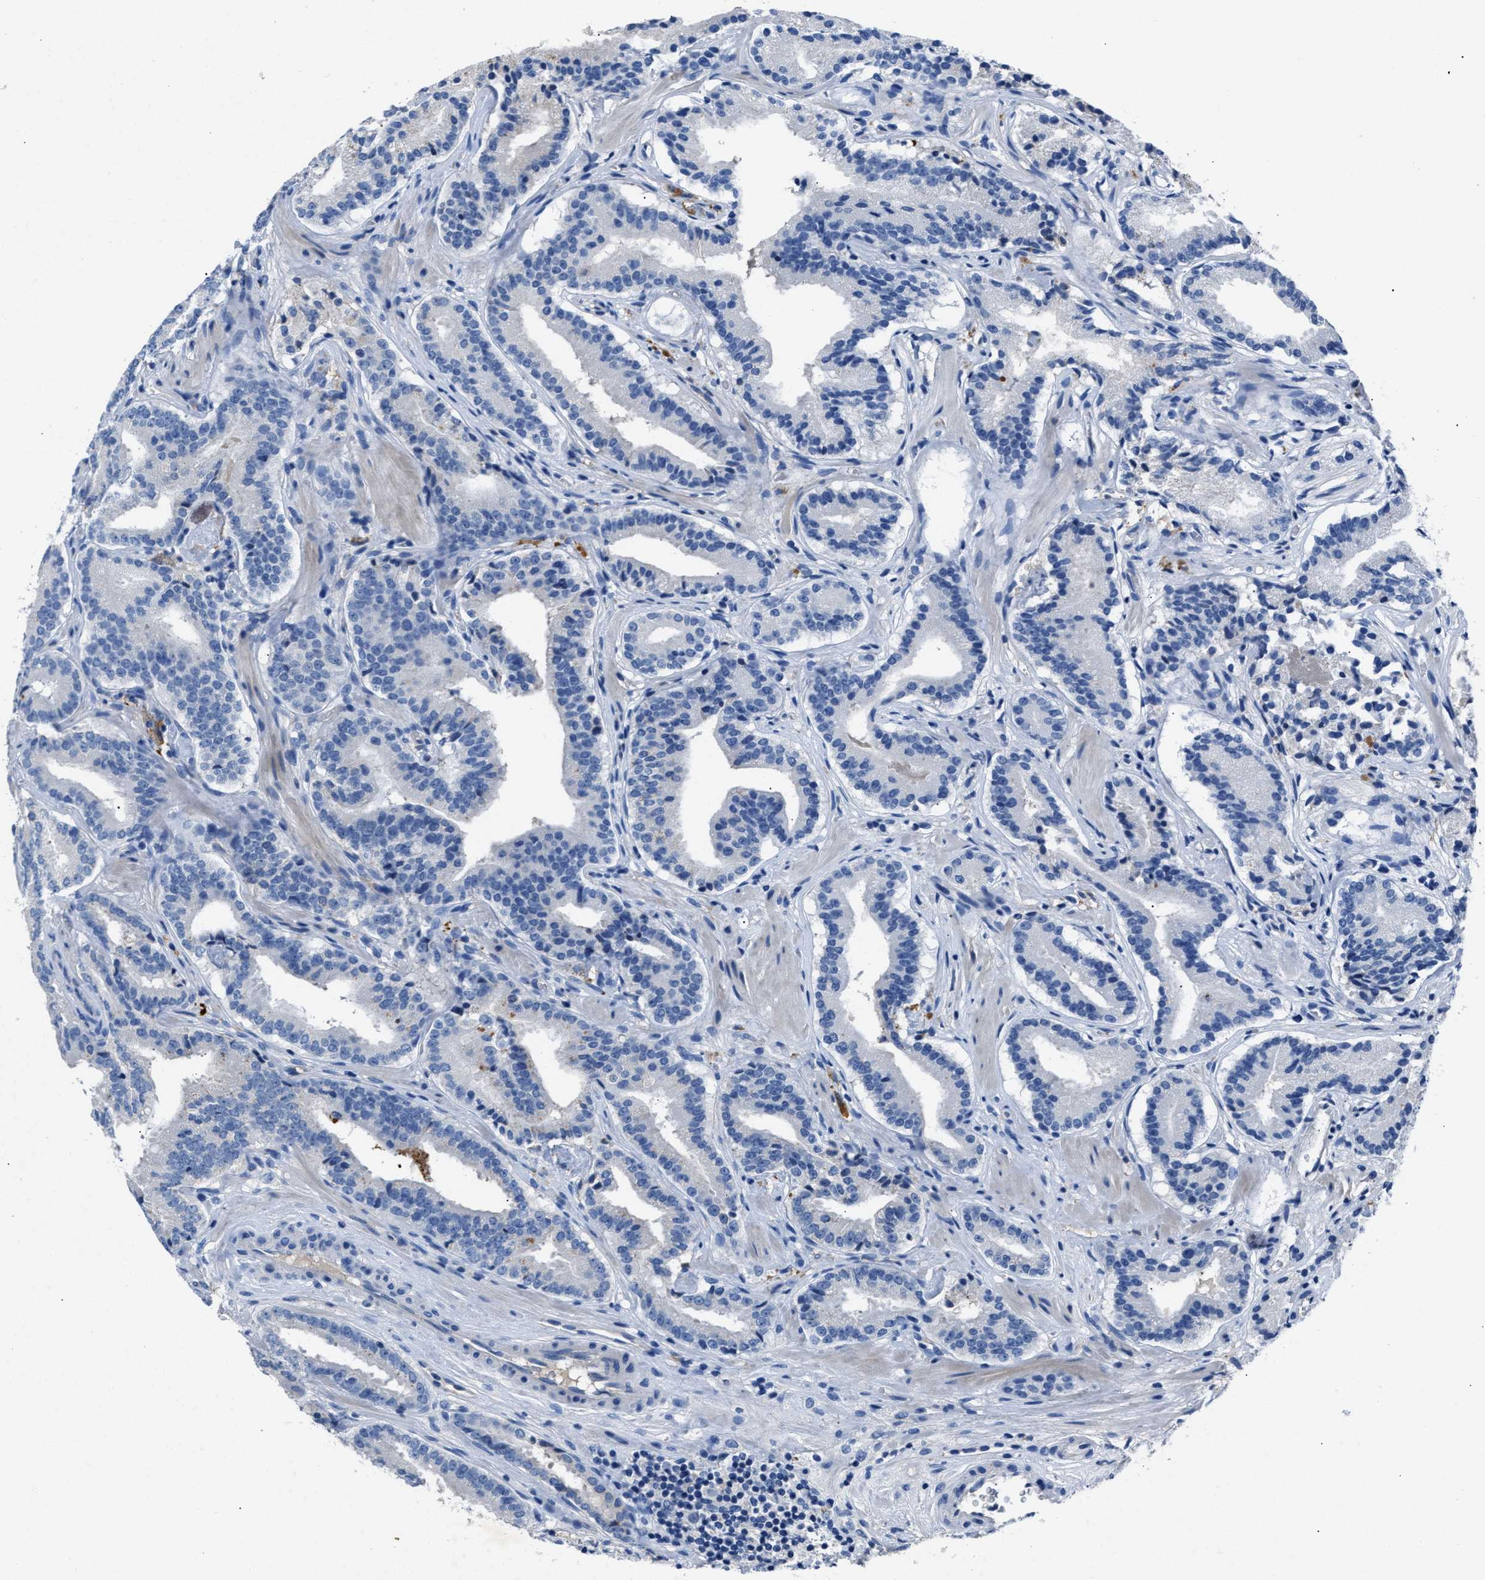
{"staining": {"intensity": "negative", "quantity": "none", "location": "none"}, "tissue": "prostate cancer", "cell_type": "Tumor cells", "image_type": "cancer", "snomed": [{"axis": "morphology", "description": "Adenocarcinoma, Low grade"}, {"axis": "topography", "description": "Prostate"}], "caption": "A high-resolution histopathology image shows IHC staining of prostate cancer (low-grade adenocarcinoma), which displays no significant staining in tumor cells.", "gene": "DNAAF5", "patient": {"sex": "male", "age": 51}}